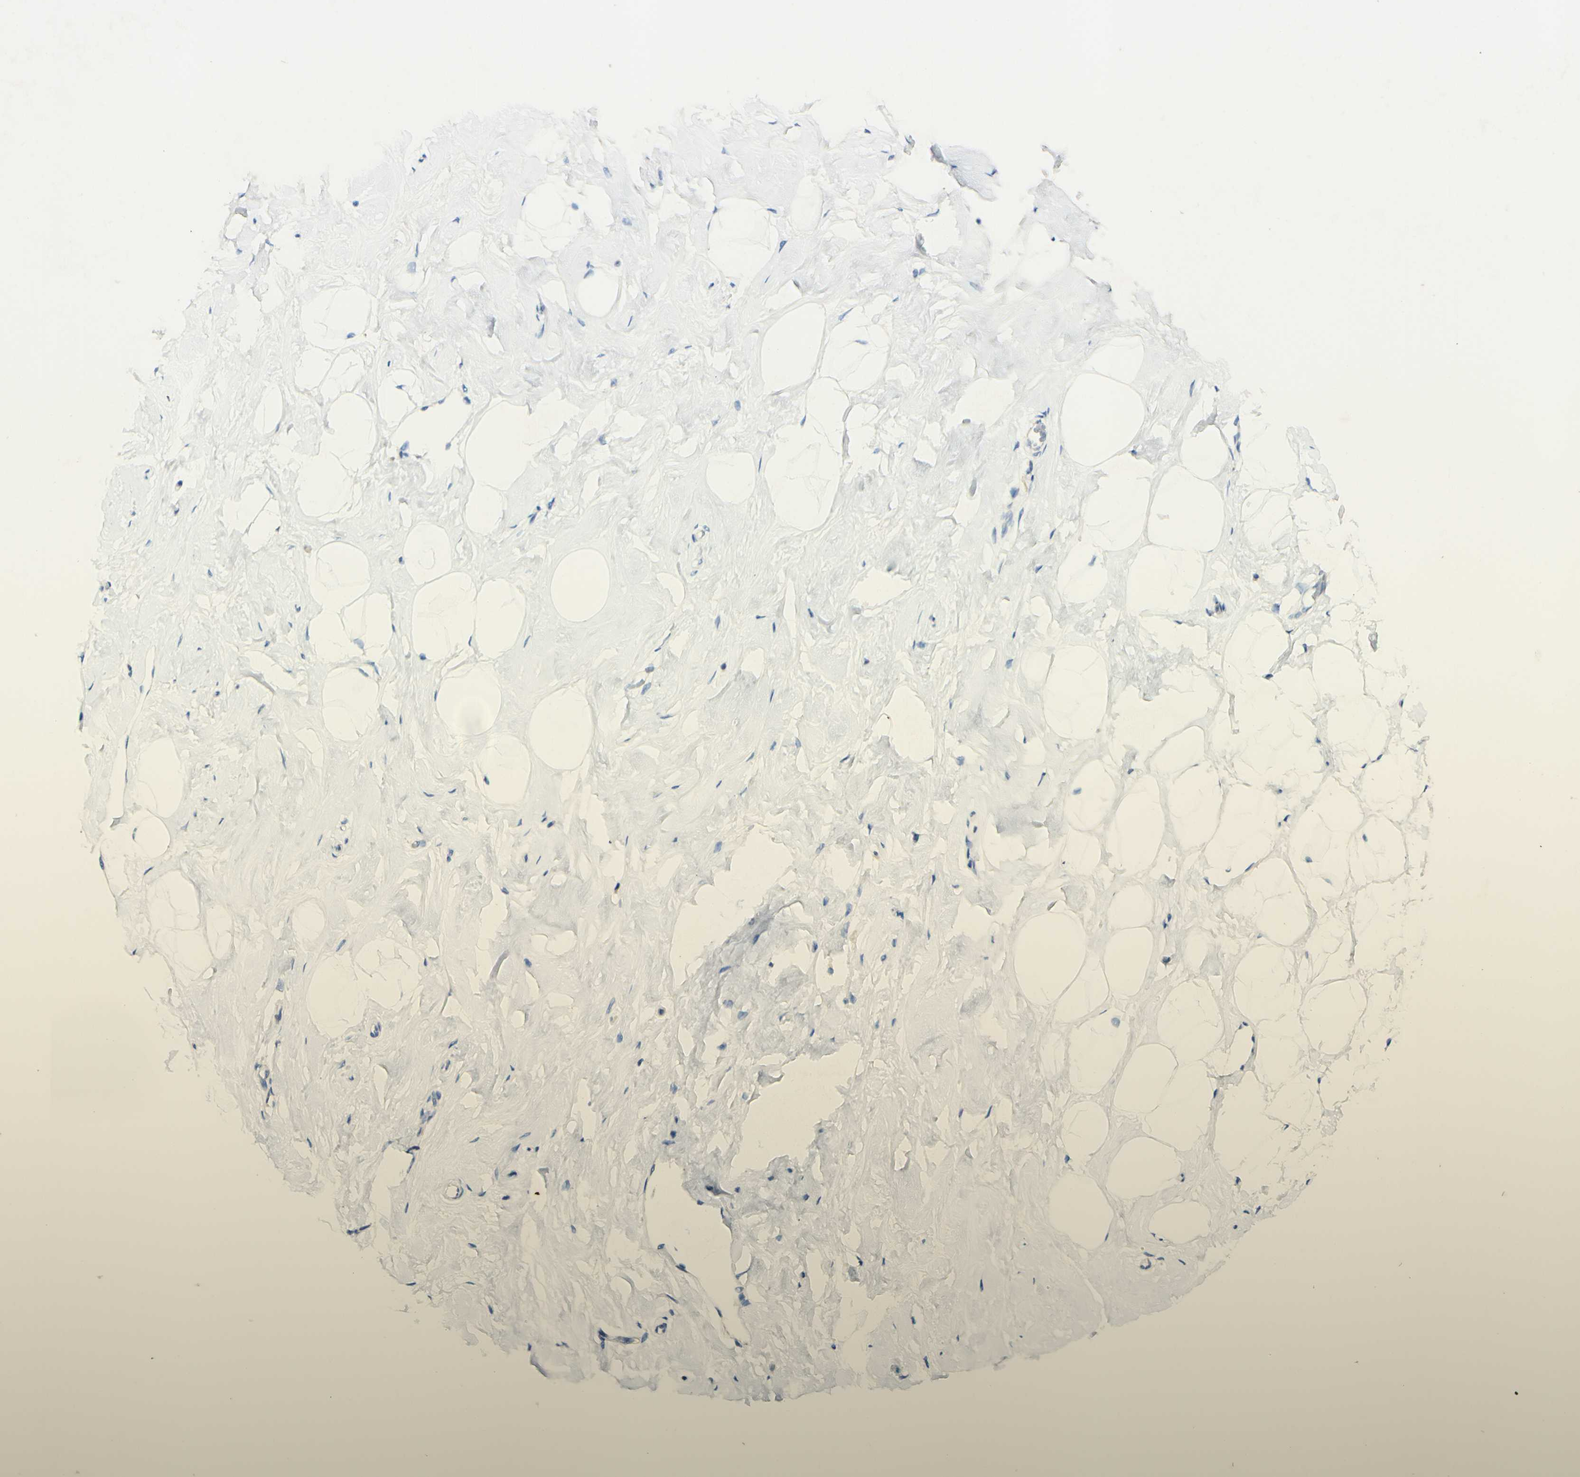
{"staining": {"intensity": "negative", "quantity": "none", "location": "none"}, "tissue": "breast", "cell_type": "Adipocytes", "image_type": "normal", "snomed": [{"axis": "morphology", "description": "Normal tissue, NOS"}, {"axis": "topography", "description": "Breast"}], "caption": "Immunohistochemistry of normal human breast displays no expression in adipocytes.", "gene": "FGF4", "patient": {"sex": "female", "age": 23}}